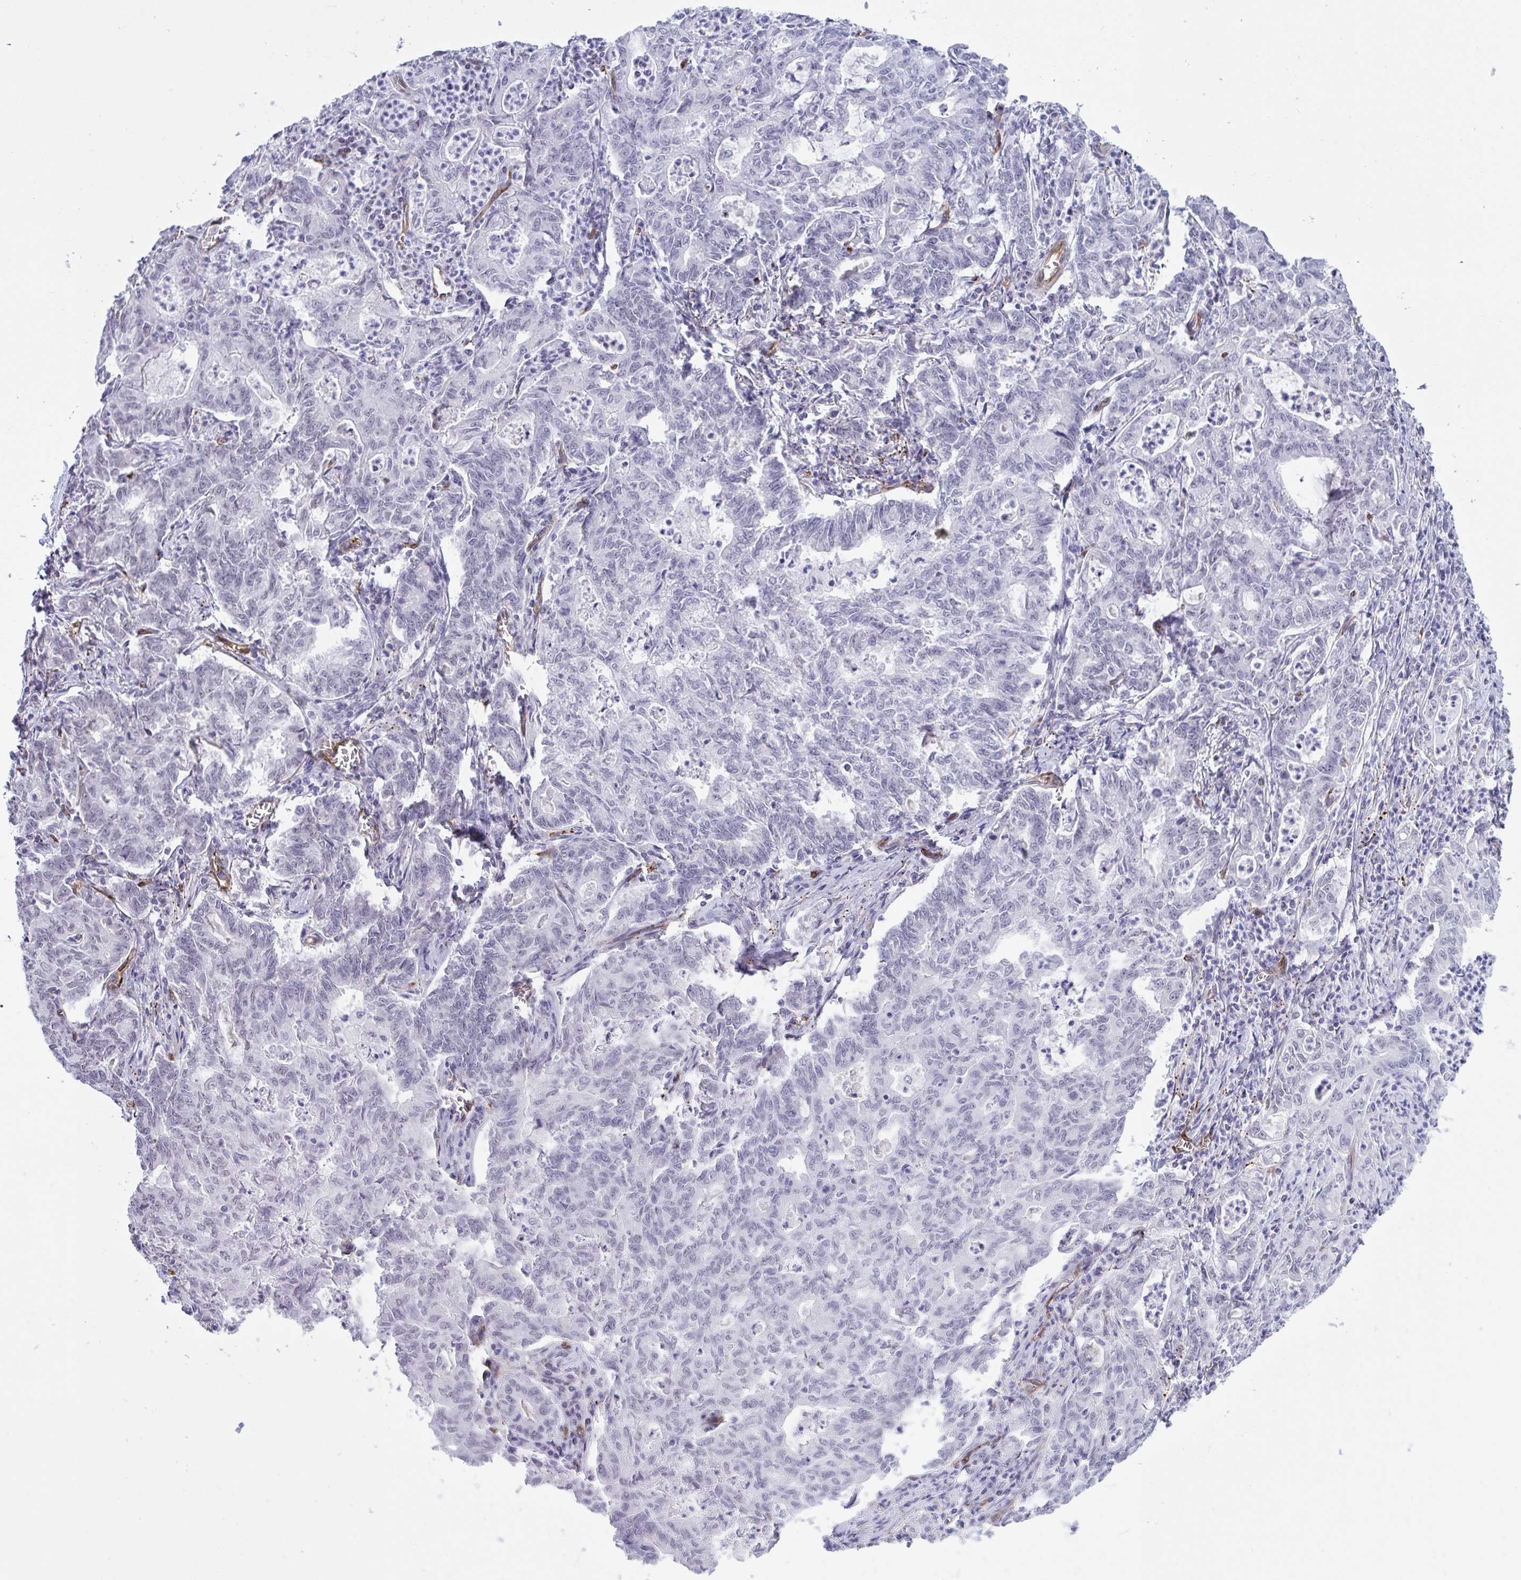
{"staining": {"intensity": "negative", "quantity": "none", "location": "none"}, "tissue": "stomach cancer", "cell_type": "Tumor cells", "image_type": "cancer", "snomed": [{"axis": "morphology", "description": "Adenocarcinoma, NOS"}, {"axis": "topography", "description": "Stomach, upper"}], "caption": "Immunohistochemical staining of human stomach adenocarcinoma shows no significant positivity in tumor cells. Nuclei are stained in blue.", "gene": "EML1", "patient": {"sex": "female", "age": 79}}